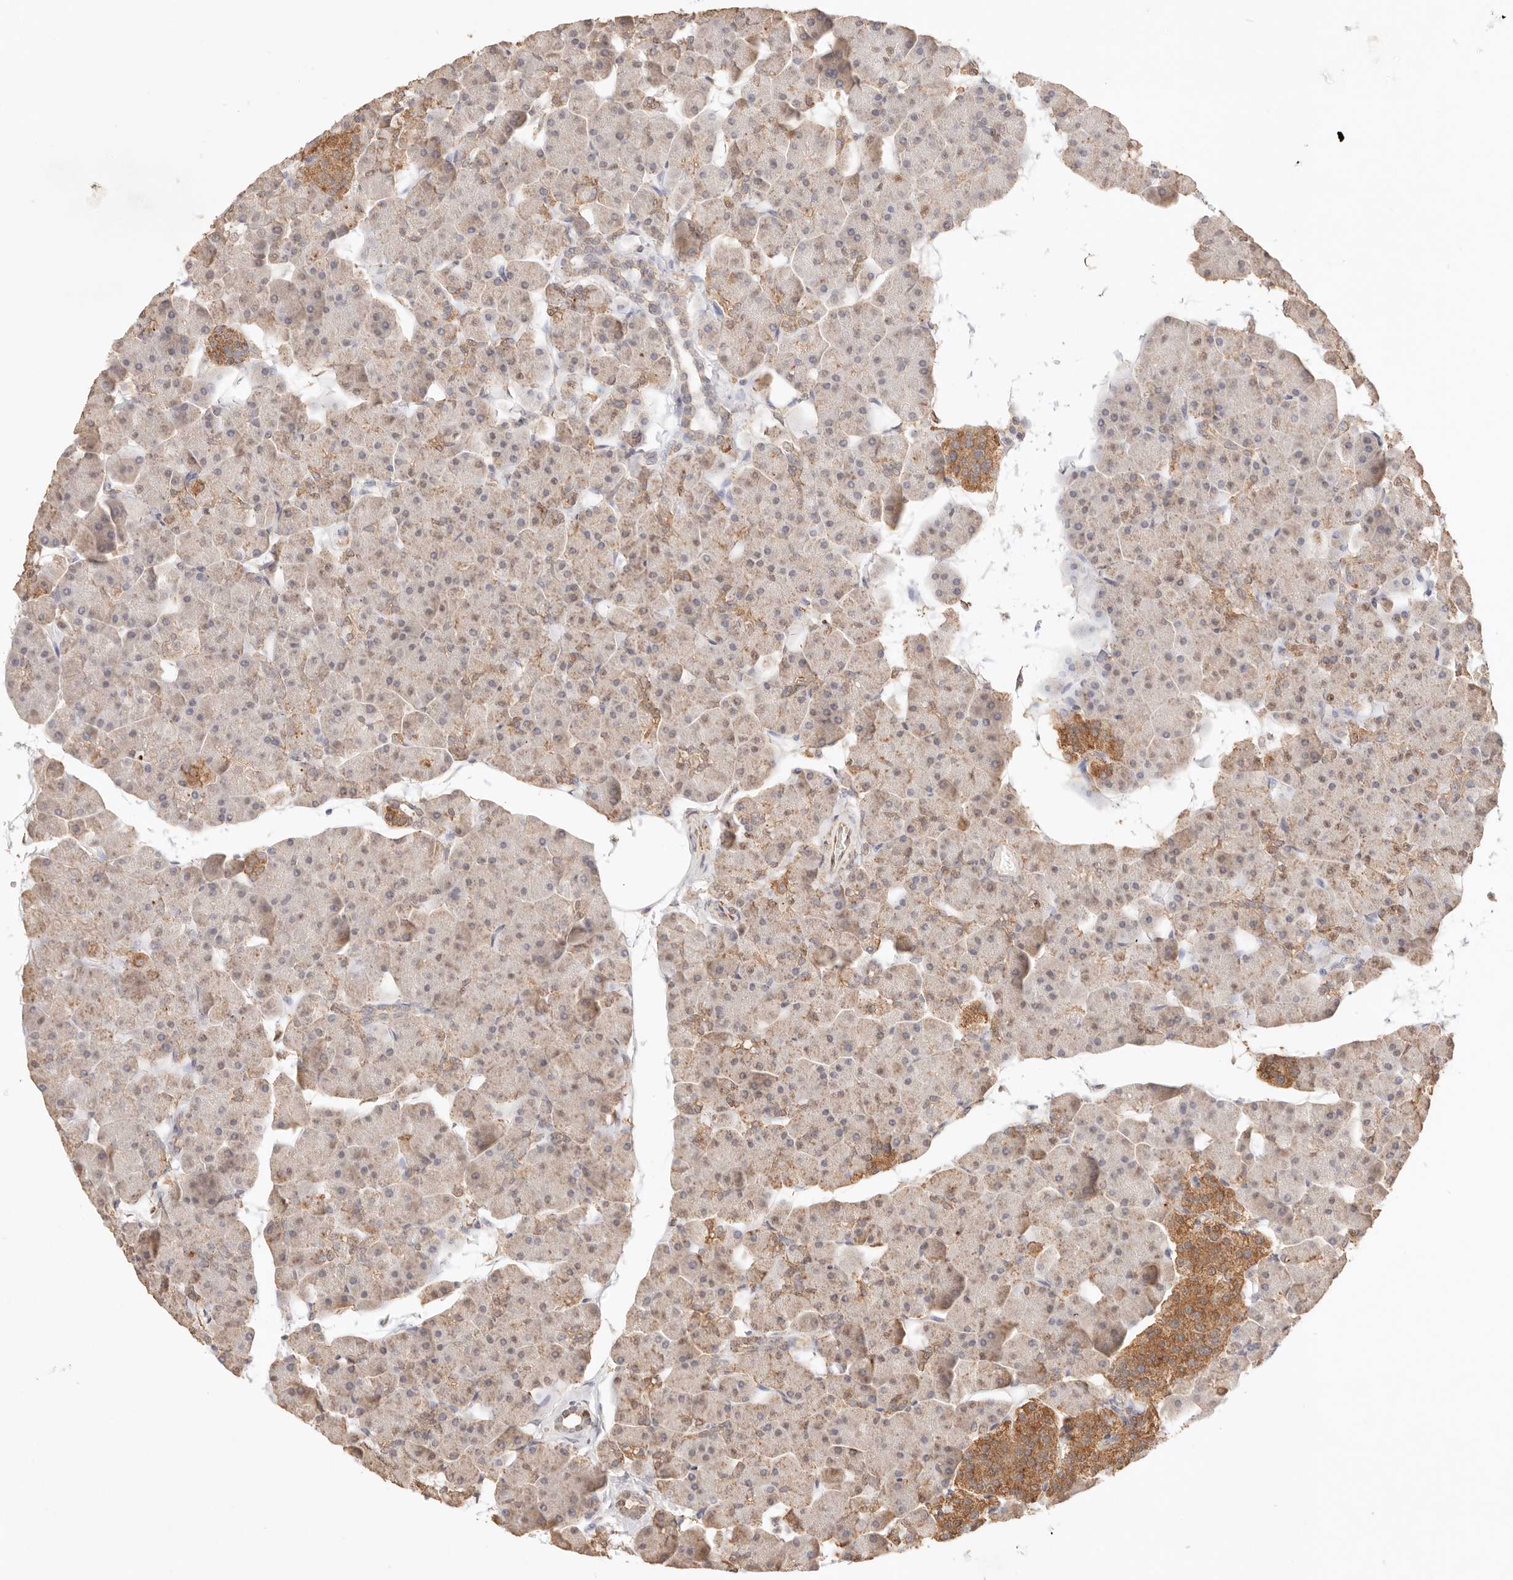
{"staining": {"intensity": "weak", "quantity": "25%-75%", "location": "nuclear"}, "tissue": "pancreas", "cell_type": "Exocrine glandular cells", "image_type": "normal", "snomed": [{"axis": "morphology", "description": "Normal tissue, NOS"}, {"axis": "topography", "description": "Pancreas"}], "caption": "The photomicrograph demonstrates staining of benign pancreas, revealing weak nuclear protein staining (brown color) within exocrine glandular cells. The protein of interest is stained brown, and the nuclei are stained in blue (DAB IHC with brightfield microscopy, high magnification).", "gene": "IL1R2", "patient": {"sex": "male", "age": 35}}